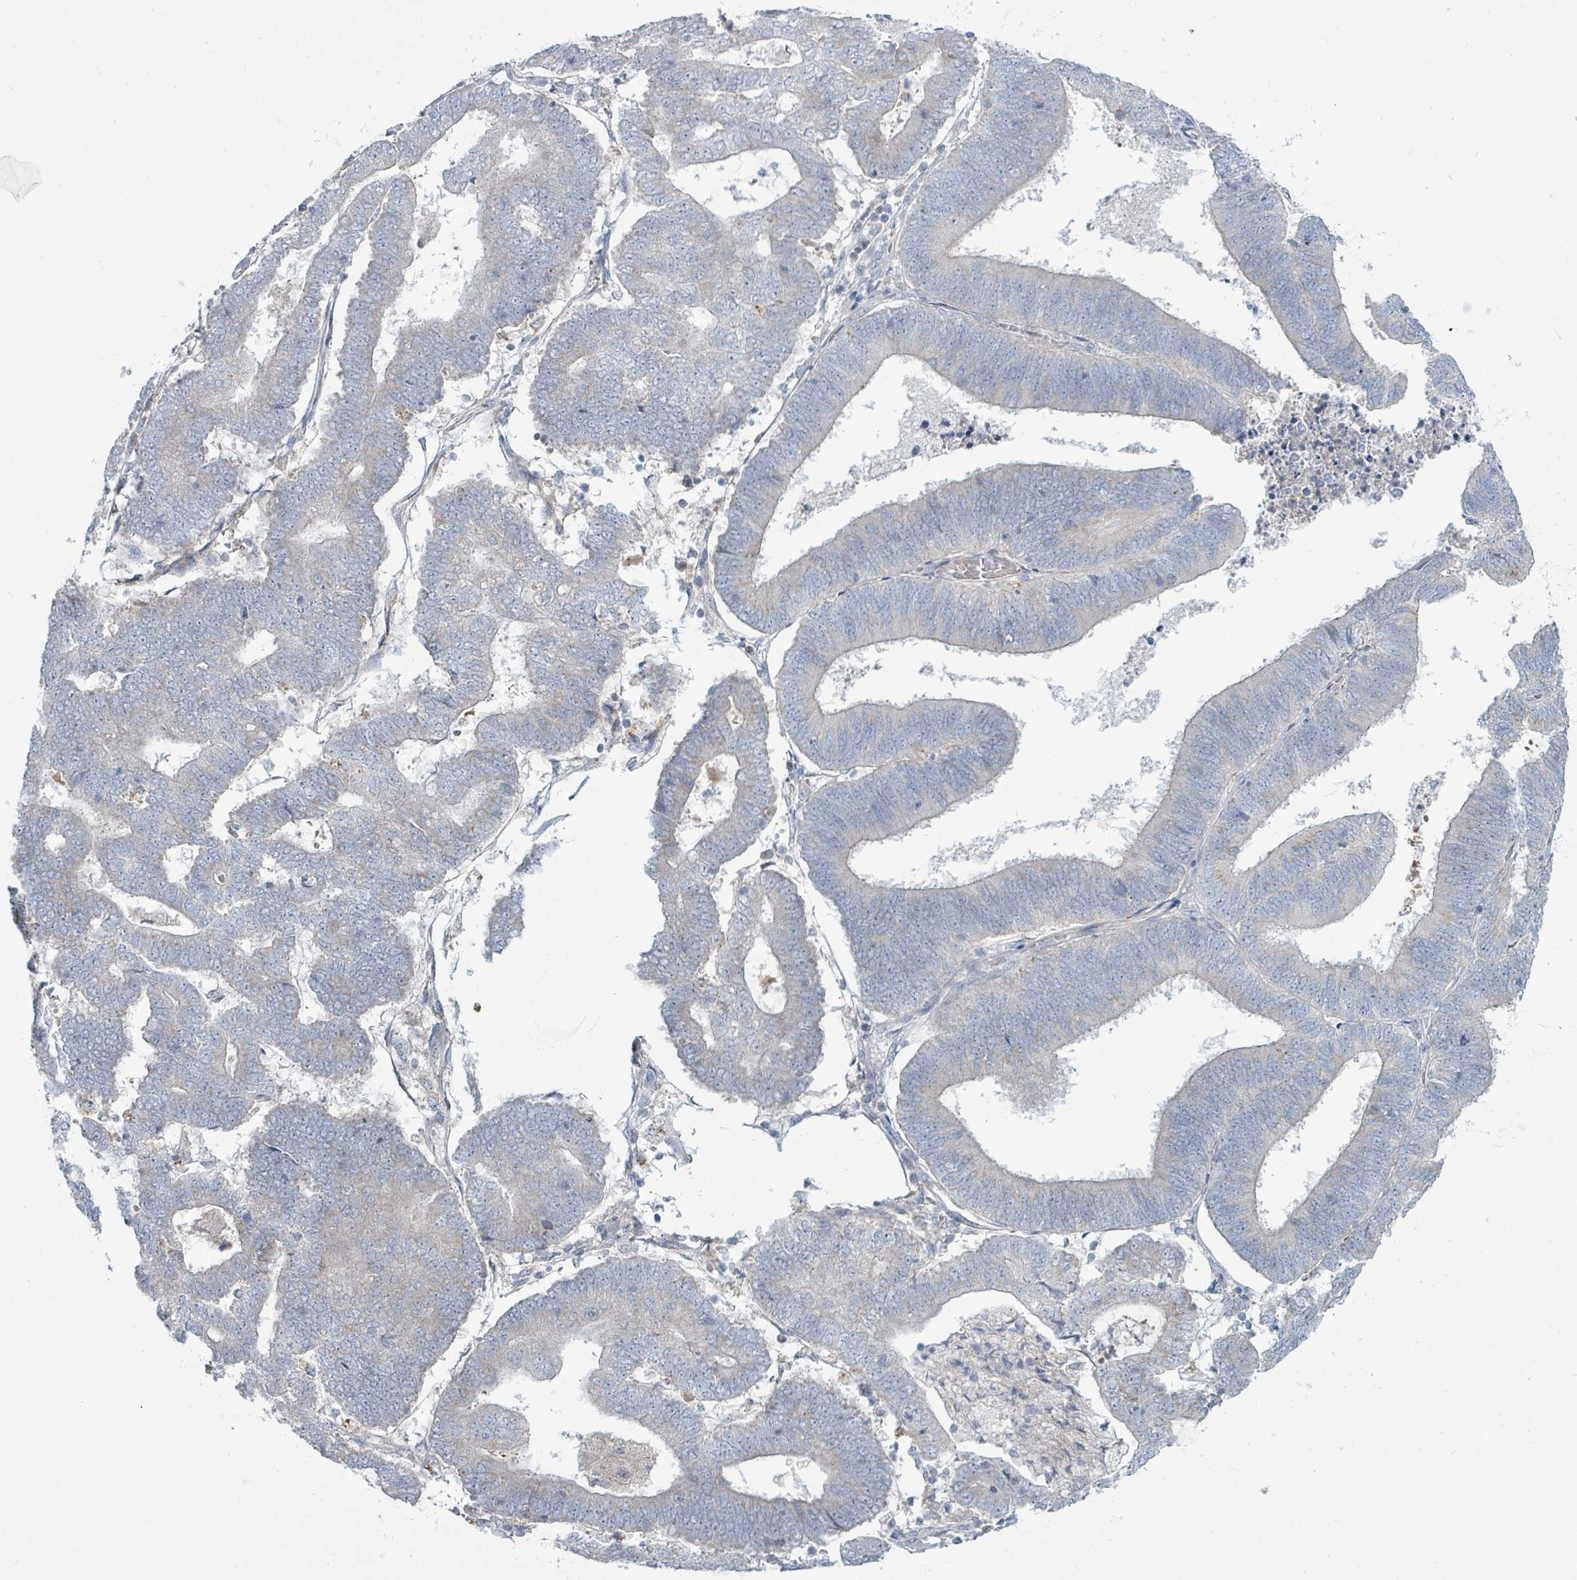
{"staining": {"intensity": "negative", "quantity": "none", "location": "none"}, "tissue": "endometrial cancer", "cell_type": "Tumor cells", "image_type": "cancer", "snomed": [{"axis": "morphology", "description": "Adenocarcinoma, NOS"}, {"axis": "topography", "description": "Endometrium"}], "caption": "Immunohistochemistry (IHC) of human endometrial adenocarcinoma exhibits no expression in tumor cells. Brightfield microscopy of IHC stained with DAB (3,3'-diaminobenzidine) (brown) and hematoxylin (blue), captured at high magnification.", "gene": "ZFPM1", "patient": {"sex": "female", "age": 70}}